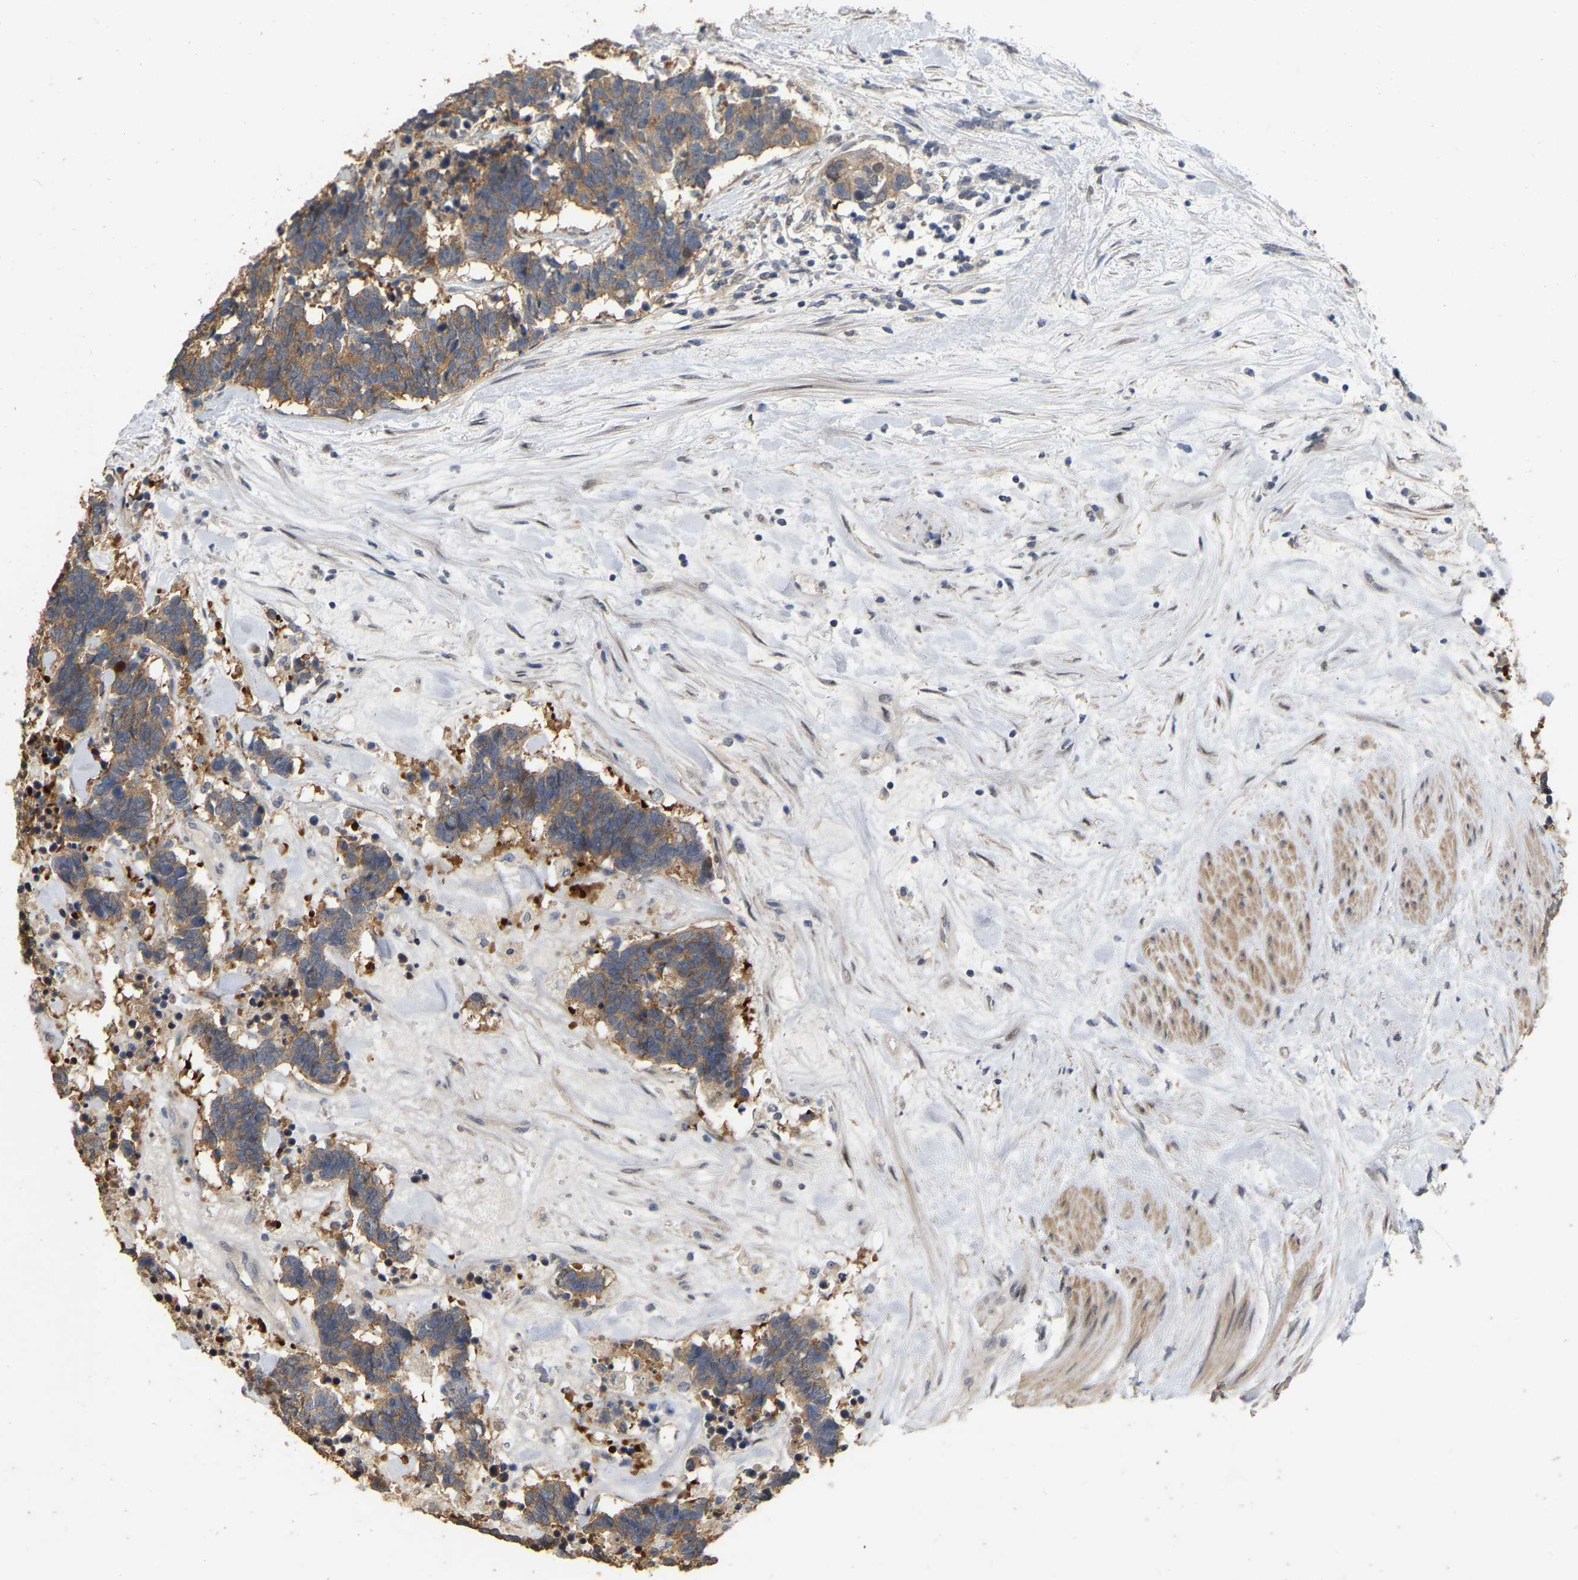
{"staining": {"intensity": "moderate", "quantity": ">75%", "location": "cytoplasmic/membranous"}, "tissue": "carcinoid", "cell_type": "Tumor cells", "image_type": "cancer", "snomed": [{"axis": "morphology", "description": "Carcinoma, NOS"}, {"axis": "morphology", "description": "Carcinoid, malignant, NOS"}, {"axis": "topography", "description": "Urinary bladder"}], "caption": "Tumor cells show medium levels of moderate cytoplasmic/membranous positivity in about >75% of cells in human malignant carcinoid.", "gene": "RUVBL1", "patient": {"sex": "male", "age": 57}}